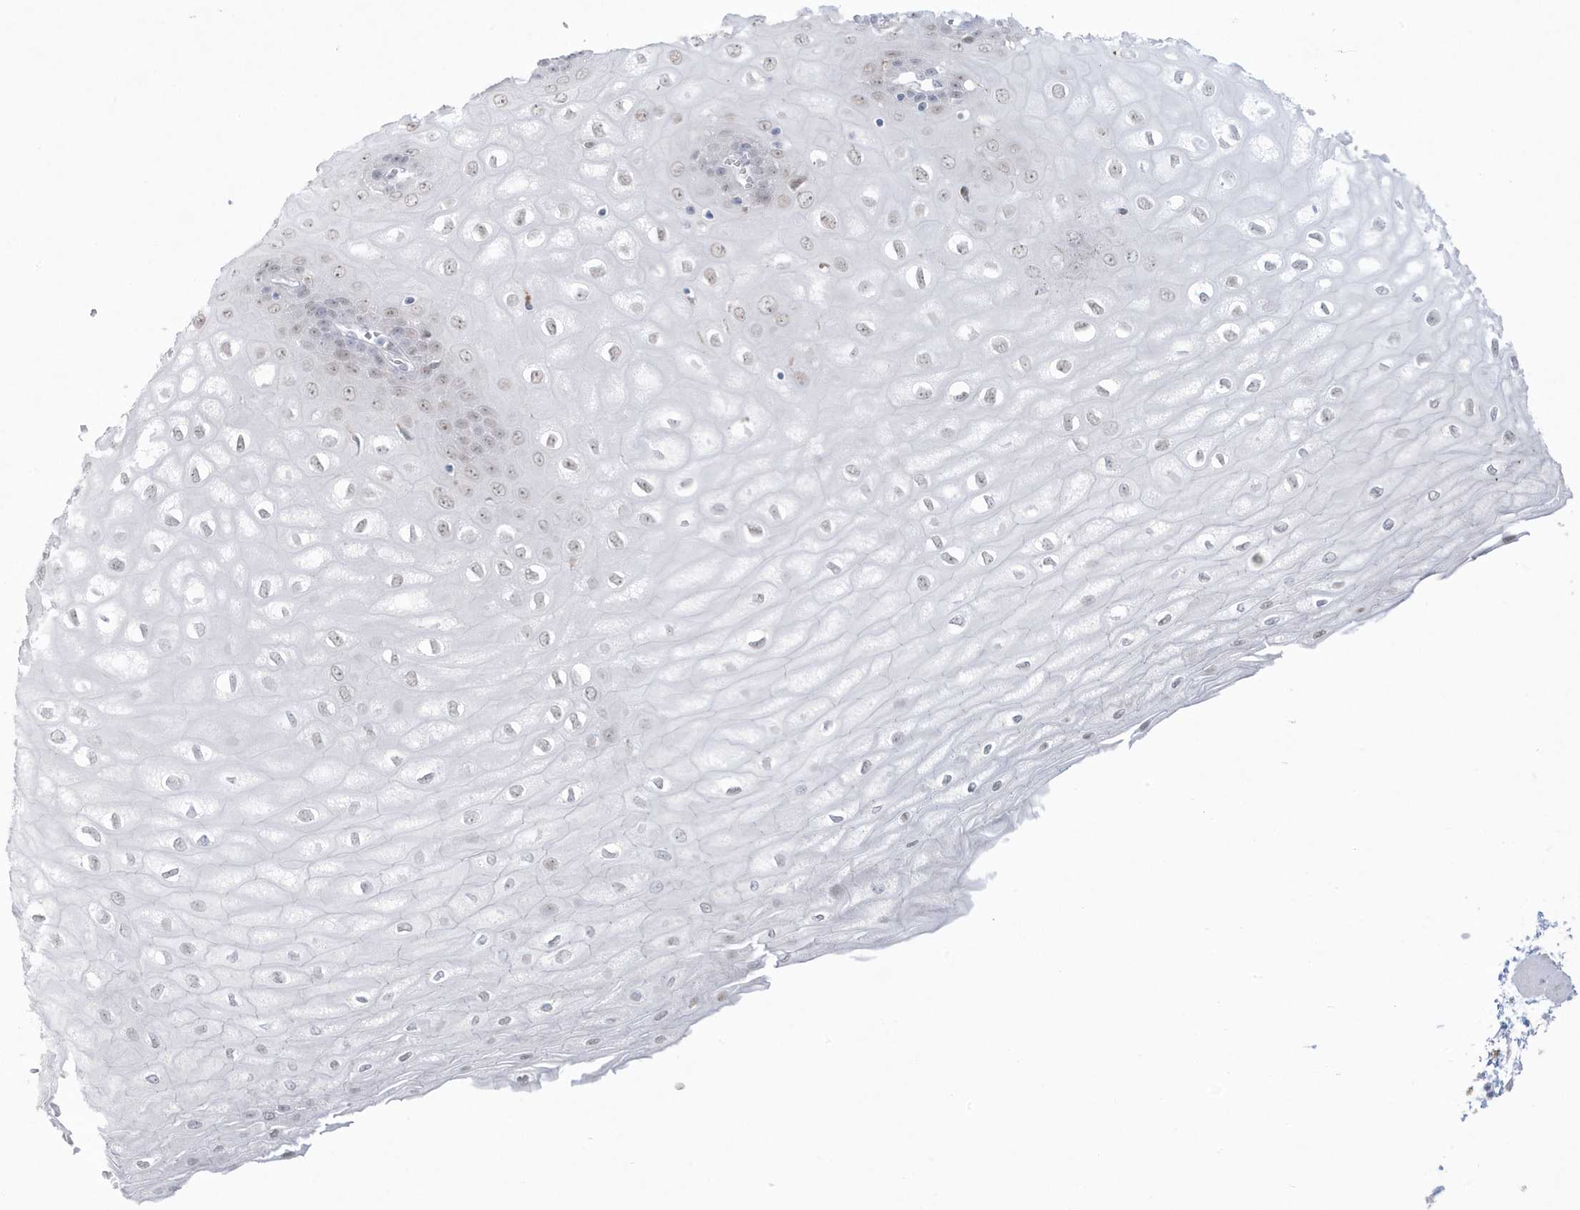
{"staining": {"intensity": "weak", "quantity": "25%-75%", "location": "nuclear"}, "tissue": "esophagus", "cell_type": "Squamous epithelial cells", "image_type": "normal", "snomed": [{"axis": "morphology", "description": "Normal tissue, NOS"}, {"axis": "topography", "description": "Esophagus"}], "caption": "Protein expression by IHC reveals weak nuclear expression in about 25%-75% of squamous epithelial cells in normal esophagus. The staining was performed using DAB, with brown indicating positive protein expression. Nuclei are stained blue with hematoxylin.", "gene": "HERC6", "patient": {"sex": "male", "age": 60}}